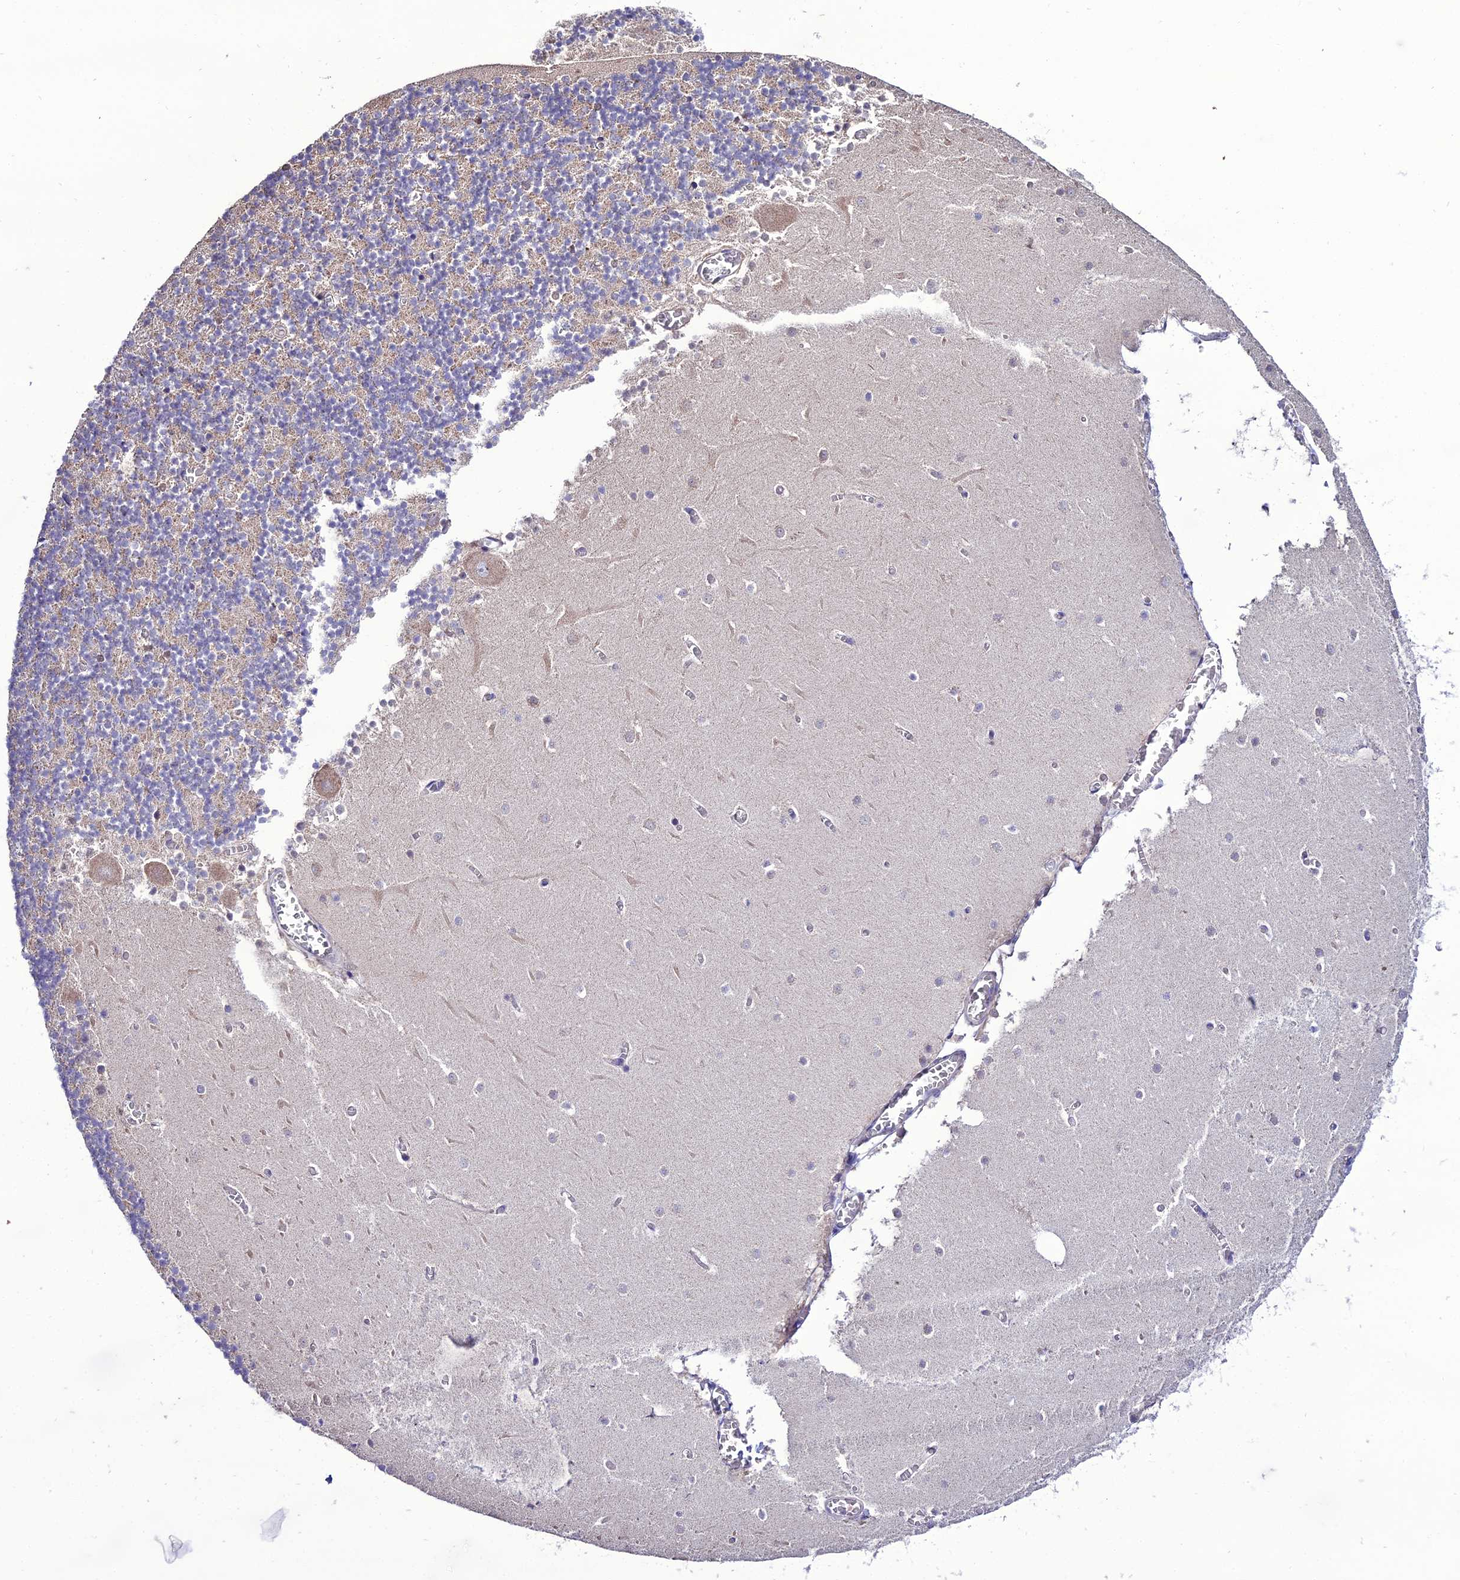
{"staining": {"intensity": "negative", "quantity": "none", "location": "none"}, "tissue": "cerebellum", "cell_type": "Cells in granular layer", "image_type": "normal", "snomed": [{"axis": "morphology", "description": "Normal tissue, NOS"}, {"axis": "topography", "description": "Cerebellum"}], "caption": "This is a image of immunohistochemistry (IHC) staining of normal cerebellum, which shows no positivity in cells in granular layer.", "gene": "HOGA1", "patient": {"sex": "female", "age": 28}}